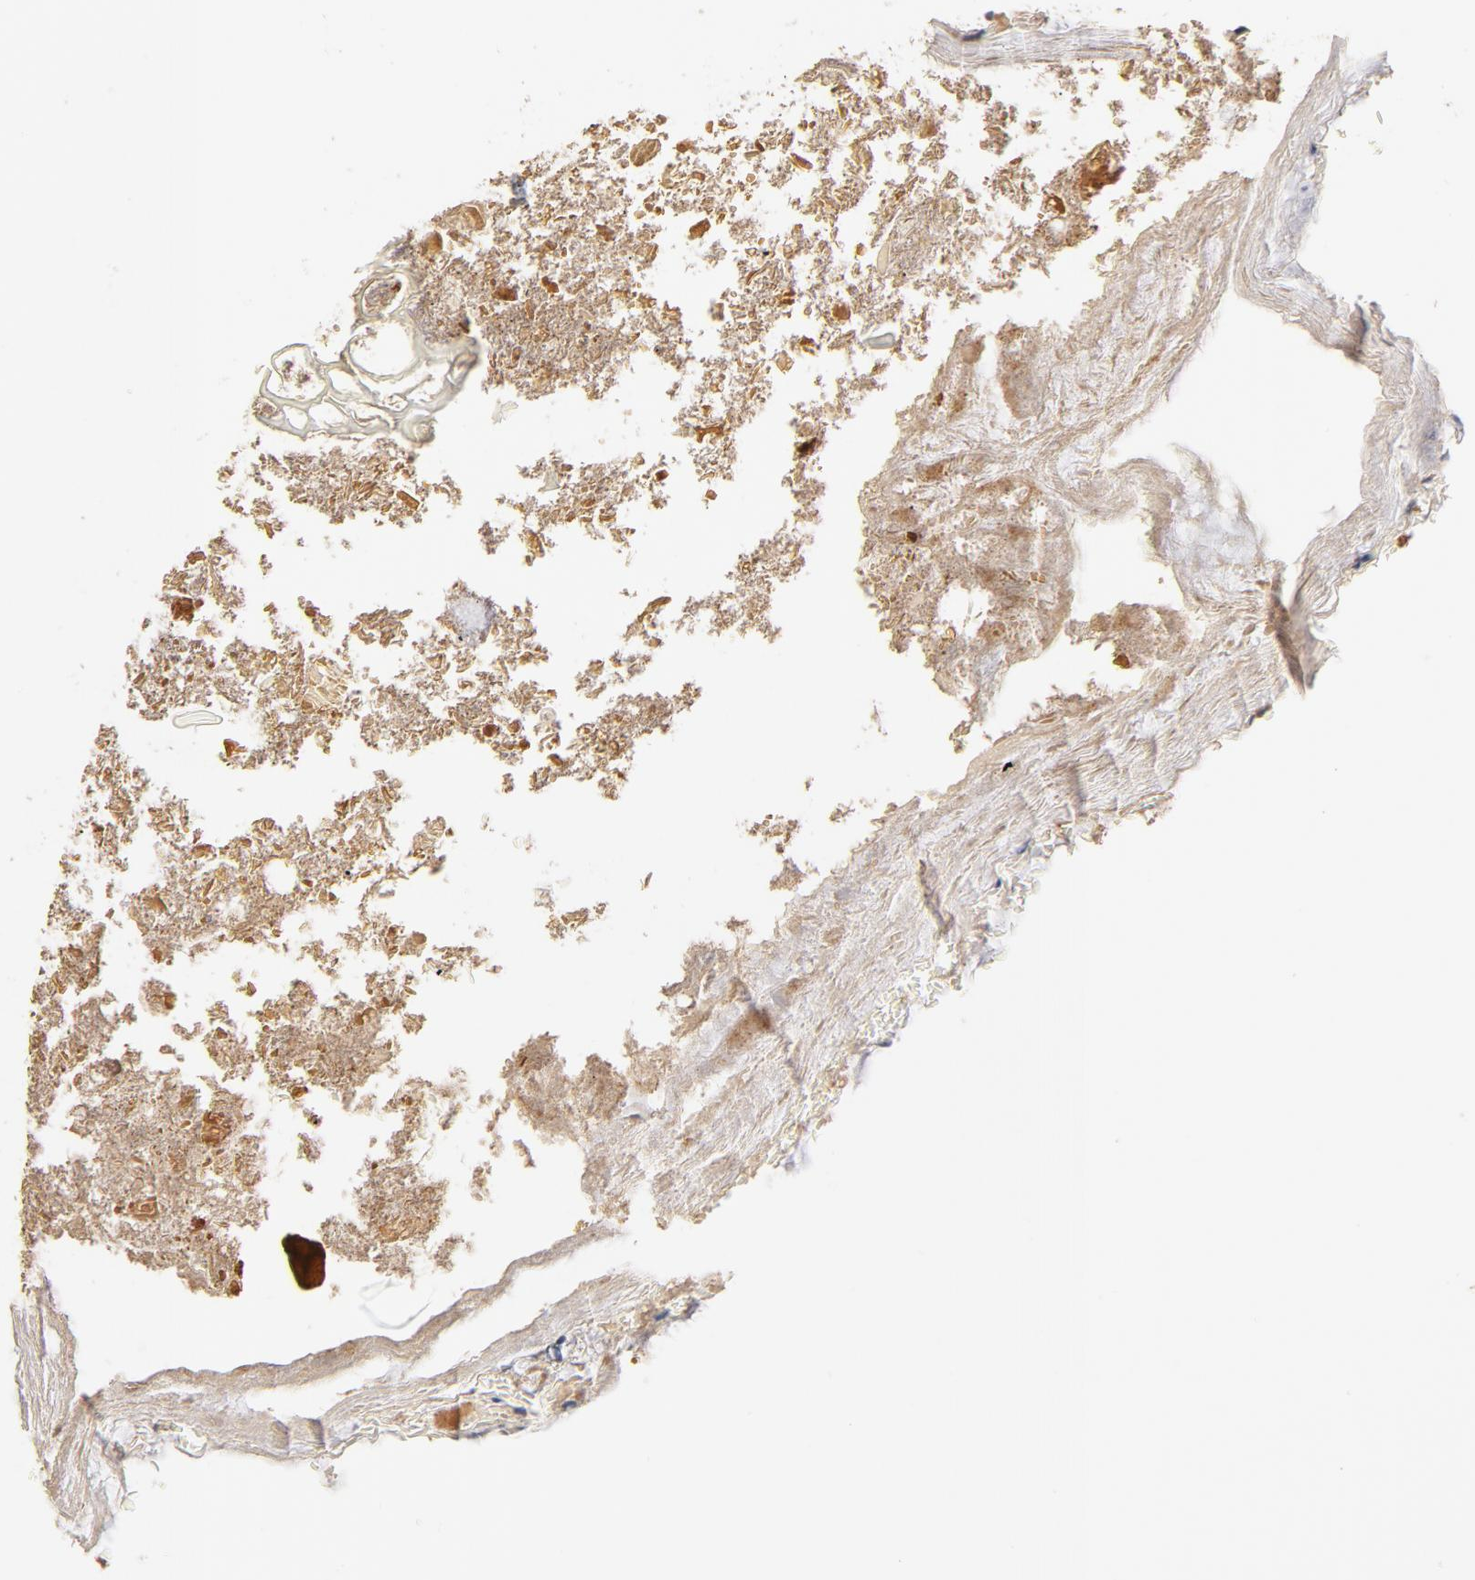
{"staining": {"intensity": "moderate", "quantity": ">75%", "location": "cytoplasmic/membranous"}, "tissue": "appendix", "cell_type": "Glandular cells", "image_type": "normal", "snomed": [{"axis": "morphology", "description": "Normal tissue, NOS"}, {"axis": "topography", "description": "Appendix"}], "caption": "DAB immunohistochemical staining of benign appendix reveals moderate cytoplasmic/membranous protein staining in about >75% of glandular cells. (DAB (3,3'-diaminobenzidine) = brown stain, brightfield microscopy at high magnification).", "gene": "EIF4E", "patient": {"sex": "female", "age": 10}}